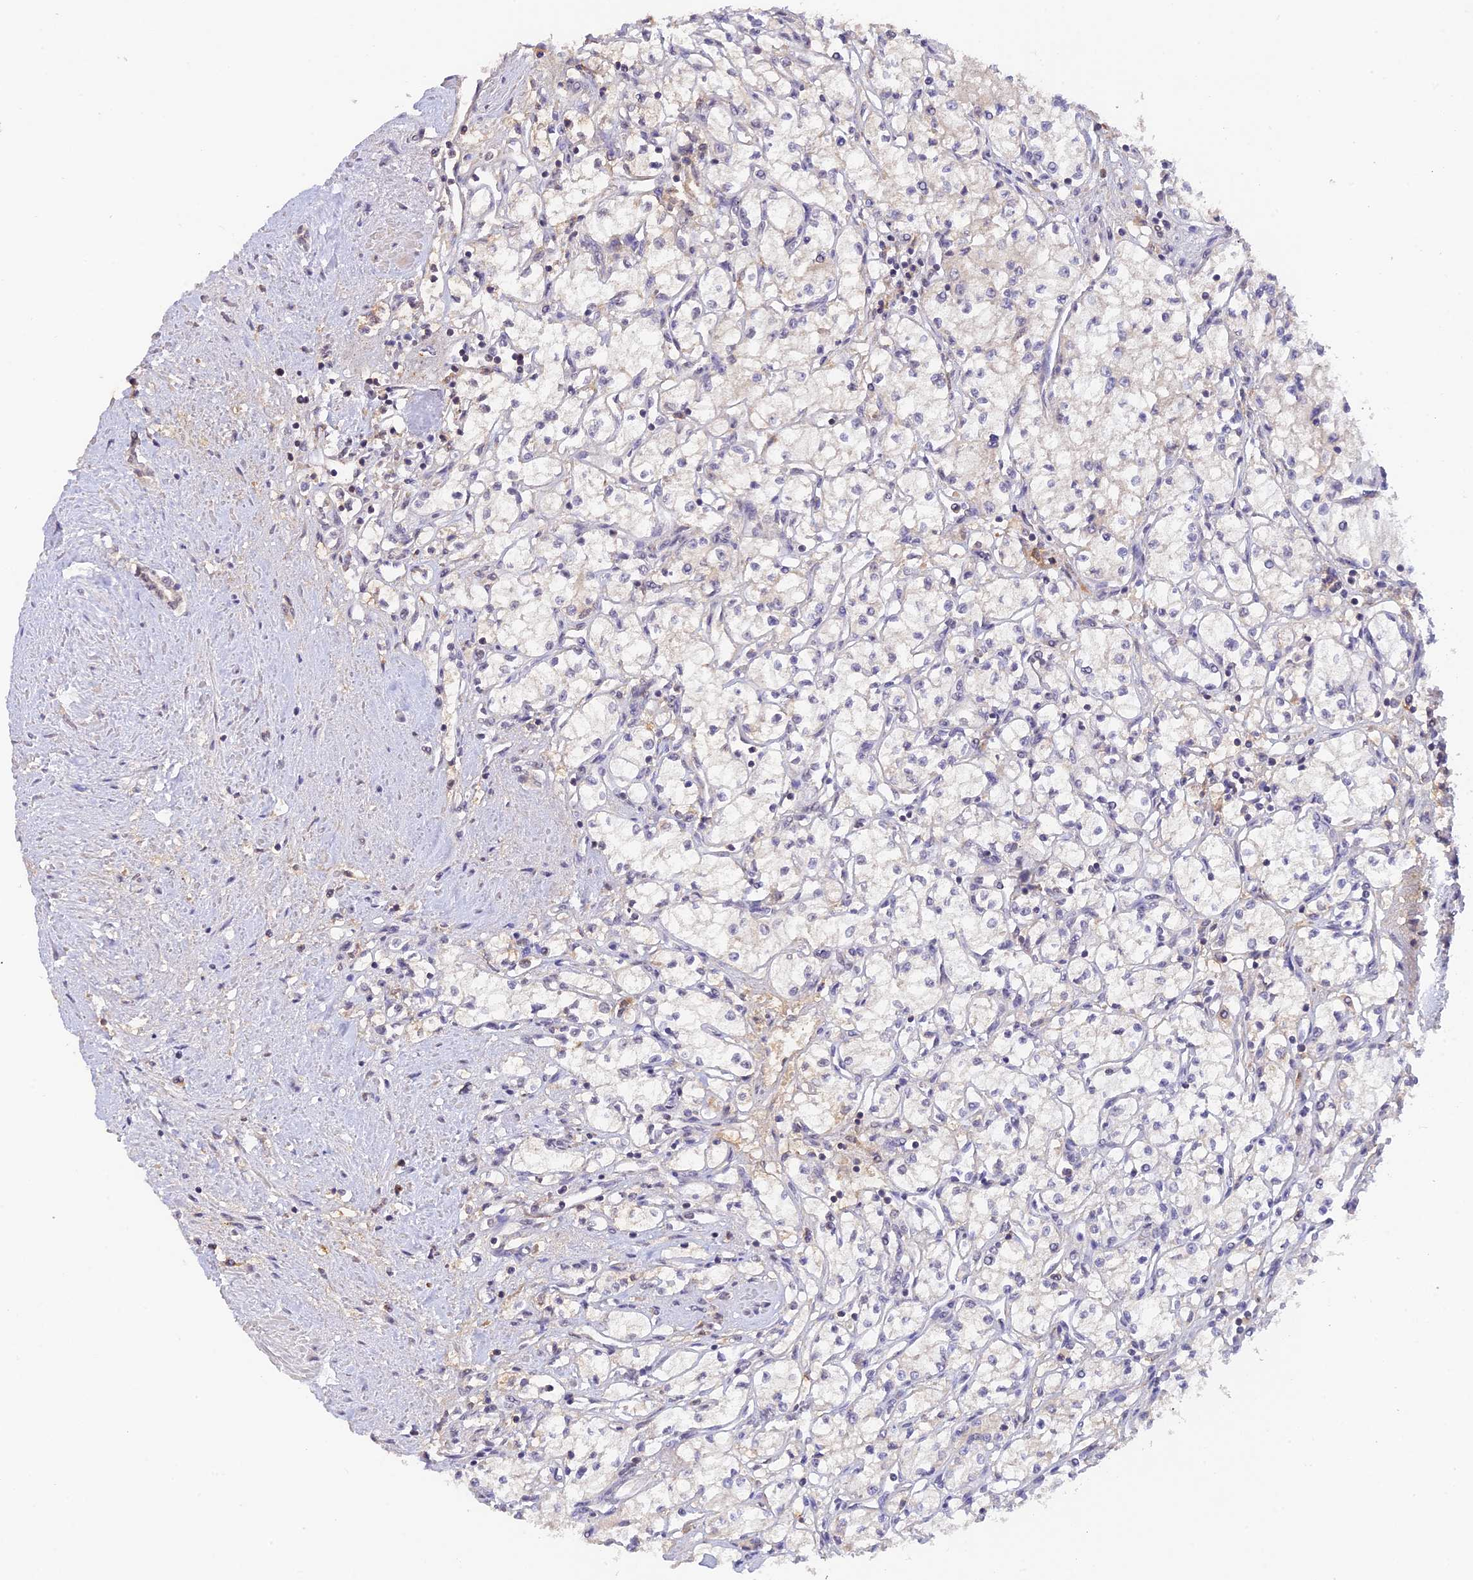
{"staining": {"intensity": "negative", "quantity": "none", "location": "none"}, "tissue": "renal cancer", "cell_type": "Tumor cells", "image_type": "cancer", "snomed": [{"axis": "morphology", "description": "Adenocarcinoma, NOS"}, {"axis": "topography", "description": "Kidney"}], "caption": "This is a histopathology image of IHC staining of renal adenocarcinoma, which shows no staining in tumor cells. (Stains: DAB immunohistochemistry (IHC) with hematoxylin counter stain, Microscopy: brightfield microscopy at high magnification).", "gene": "ZNF436", "patient": {"sex": "male", "age": 59}}